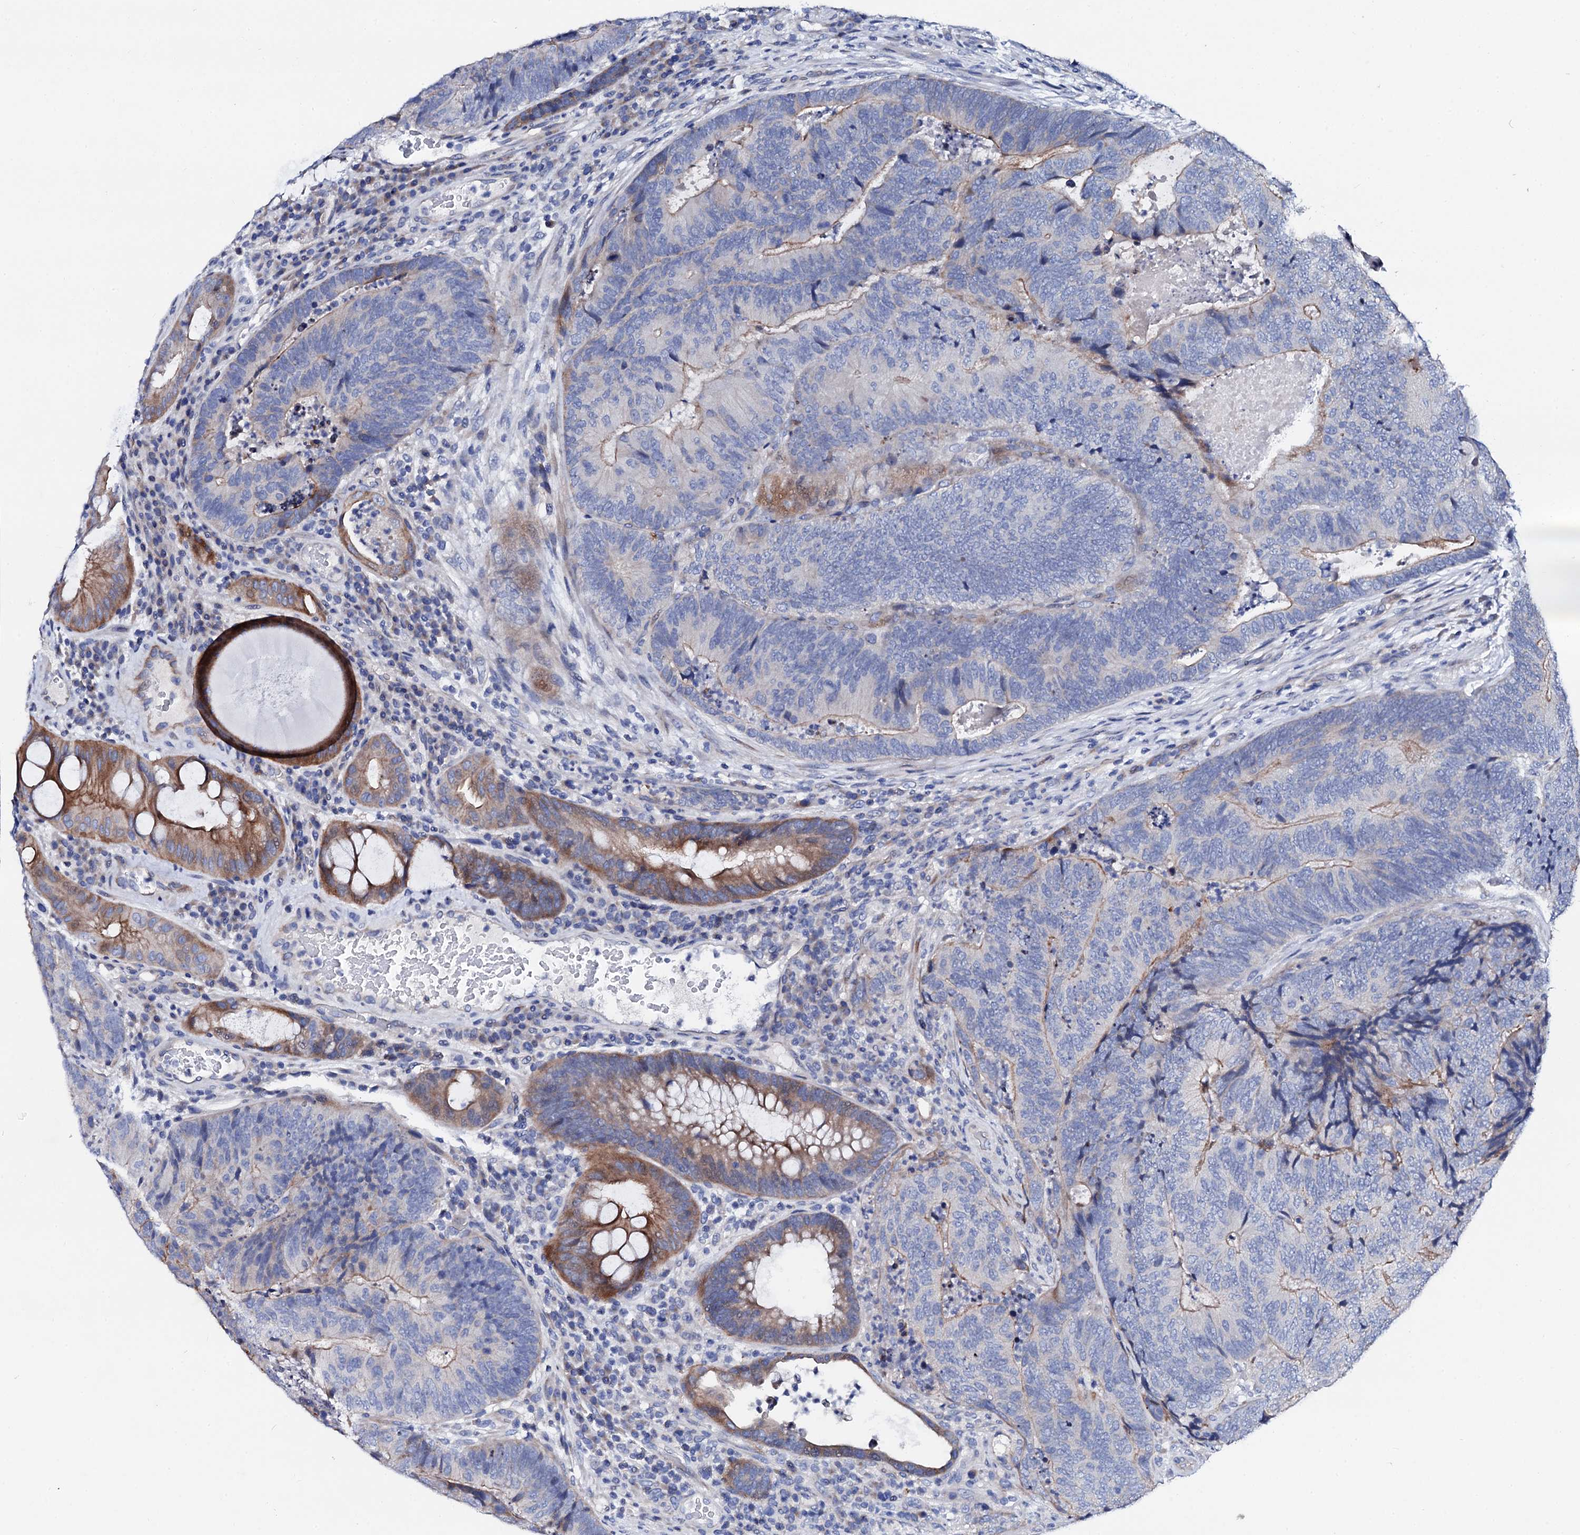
{"staining": {"intensity": "weak", "quantity": "25%-75%", "location": "cytoplasmic/membranous"}, "tissue": "colorectal cancer", "cell_type": "Tumor cells", "image_type": "cancer", "snomed": [{"axis": "morphology", "description": "Adenocarcinoma, NOS"}, {"axis": "topography", "description": "Colon"}], "caption": "Immunohistochemistry (IHC) (DAB) staining of human colorectal cancer (adenocarcinoma) shows weak cytoplasmic/membranous protein expression in about 25%-75% of tumor cells. (brown staining indicates protein expression, while blue staining denotes nuclei).", "gene": "TRDN", "patient": {"sex": "female", "age": 67}}